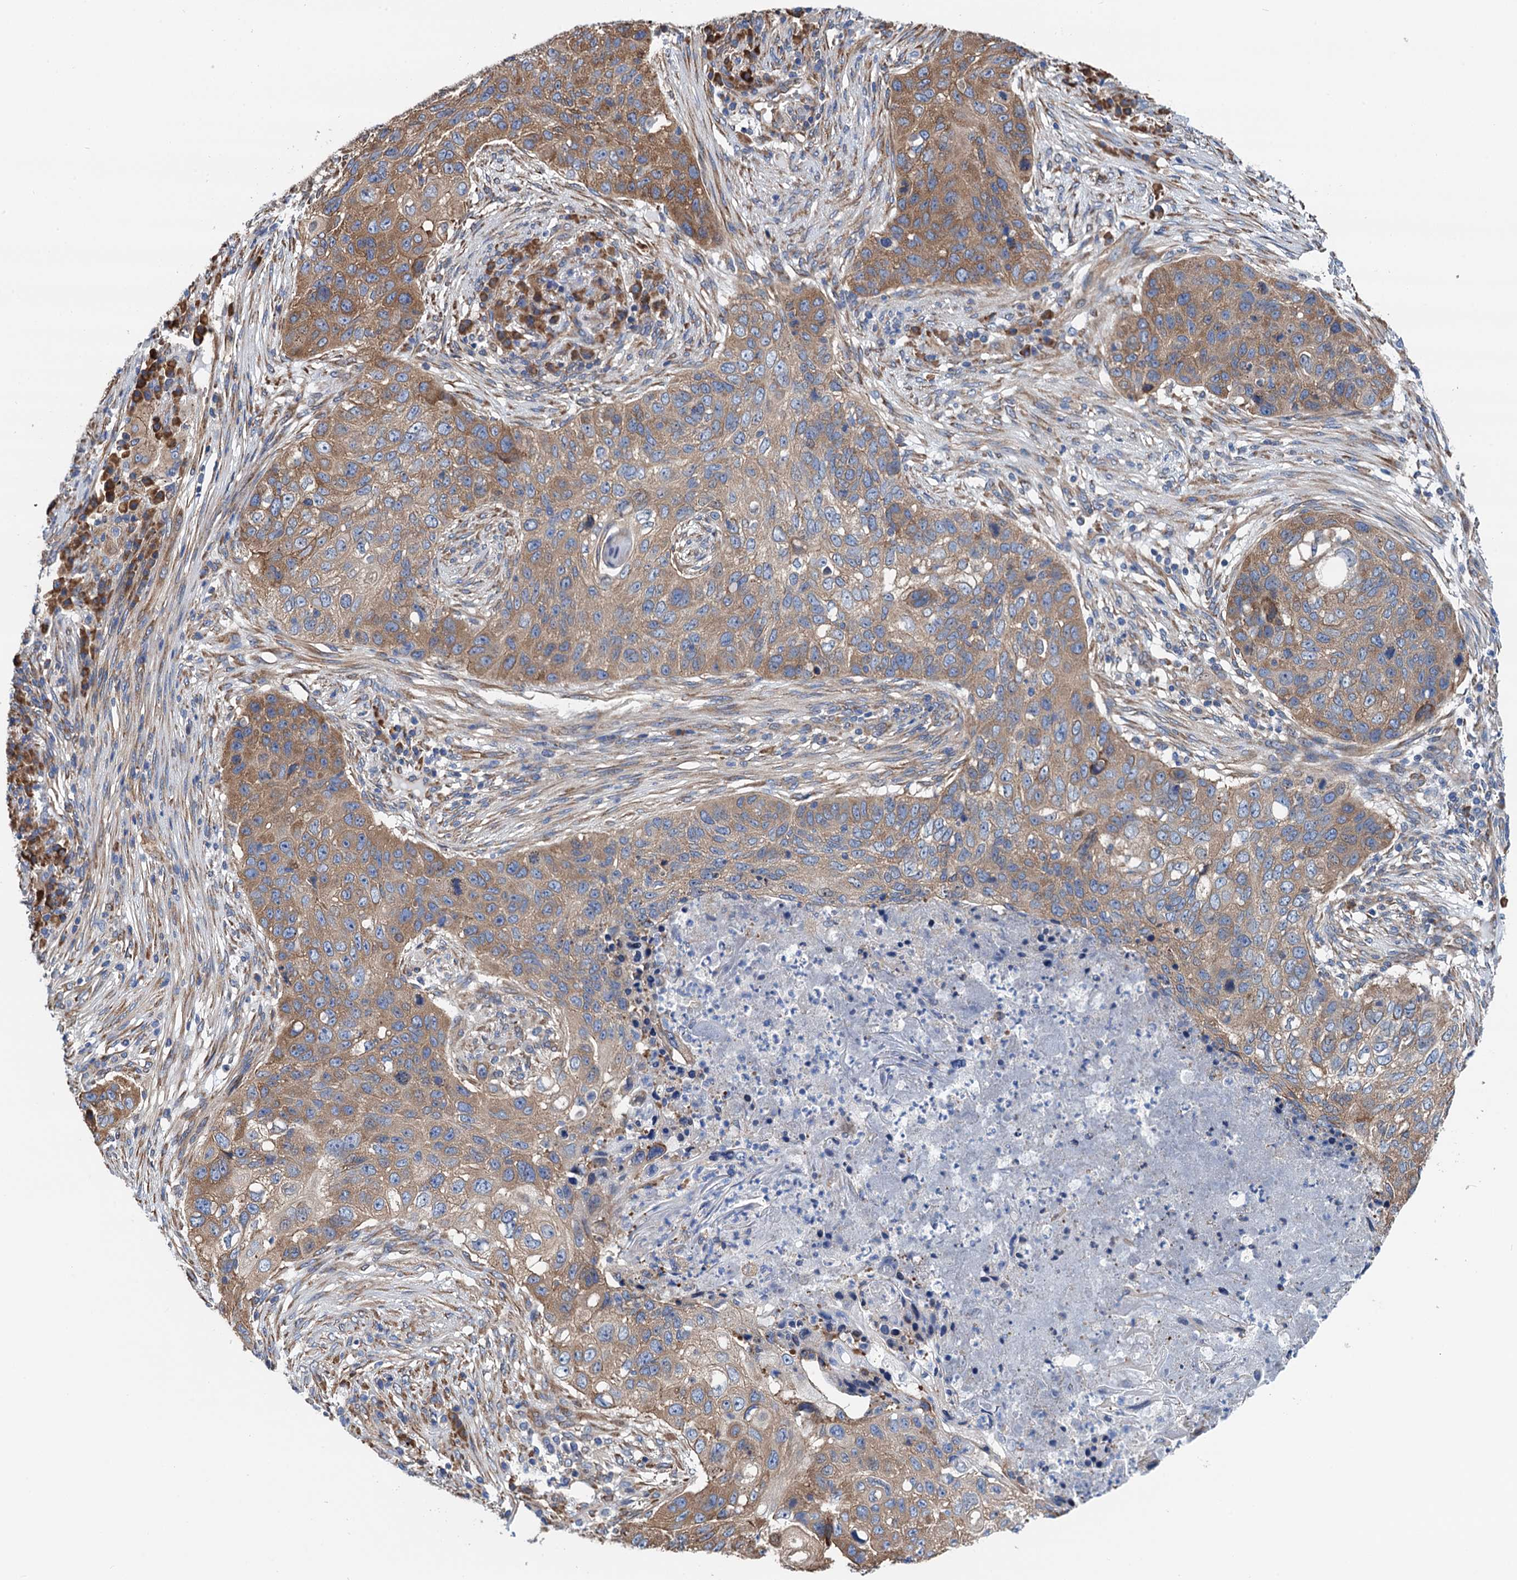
{"staining": {"intensity": "moderate", "quantity": ">75%", "location": "cytoplasmic/membranous"}, "tissue": "lung cancer", "cell_type": "Tumor cells", "image_type": "cancer", "snomed": [{"axis": "morphology", "description": "Squamous cell carcinoma, NOS"}, {"axis": "topography", "description": "Lung"}], "caption": "Immunohistochemical staining of human squamous cell carcinoma (lung) demonstrates medium levels of moderate cytoplasmic/membranous staining in about >75% of tumor cells.", "gene": "SLC12A7", "patient": {"sex": "female", "age": 63}}